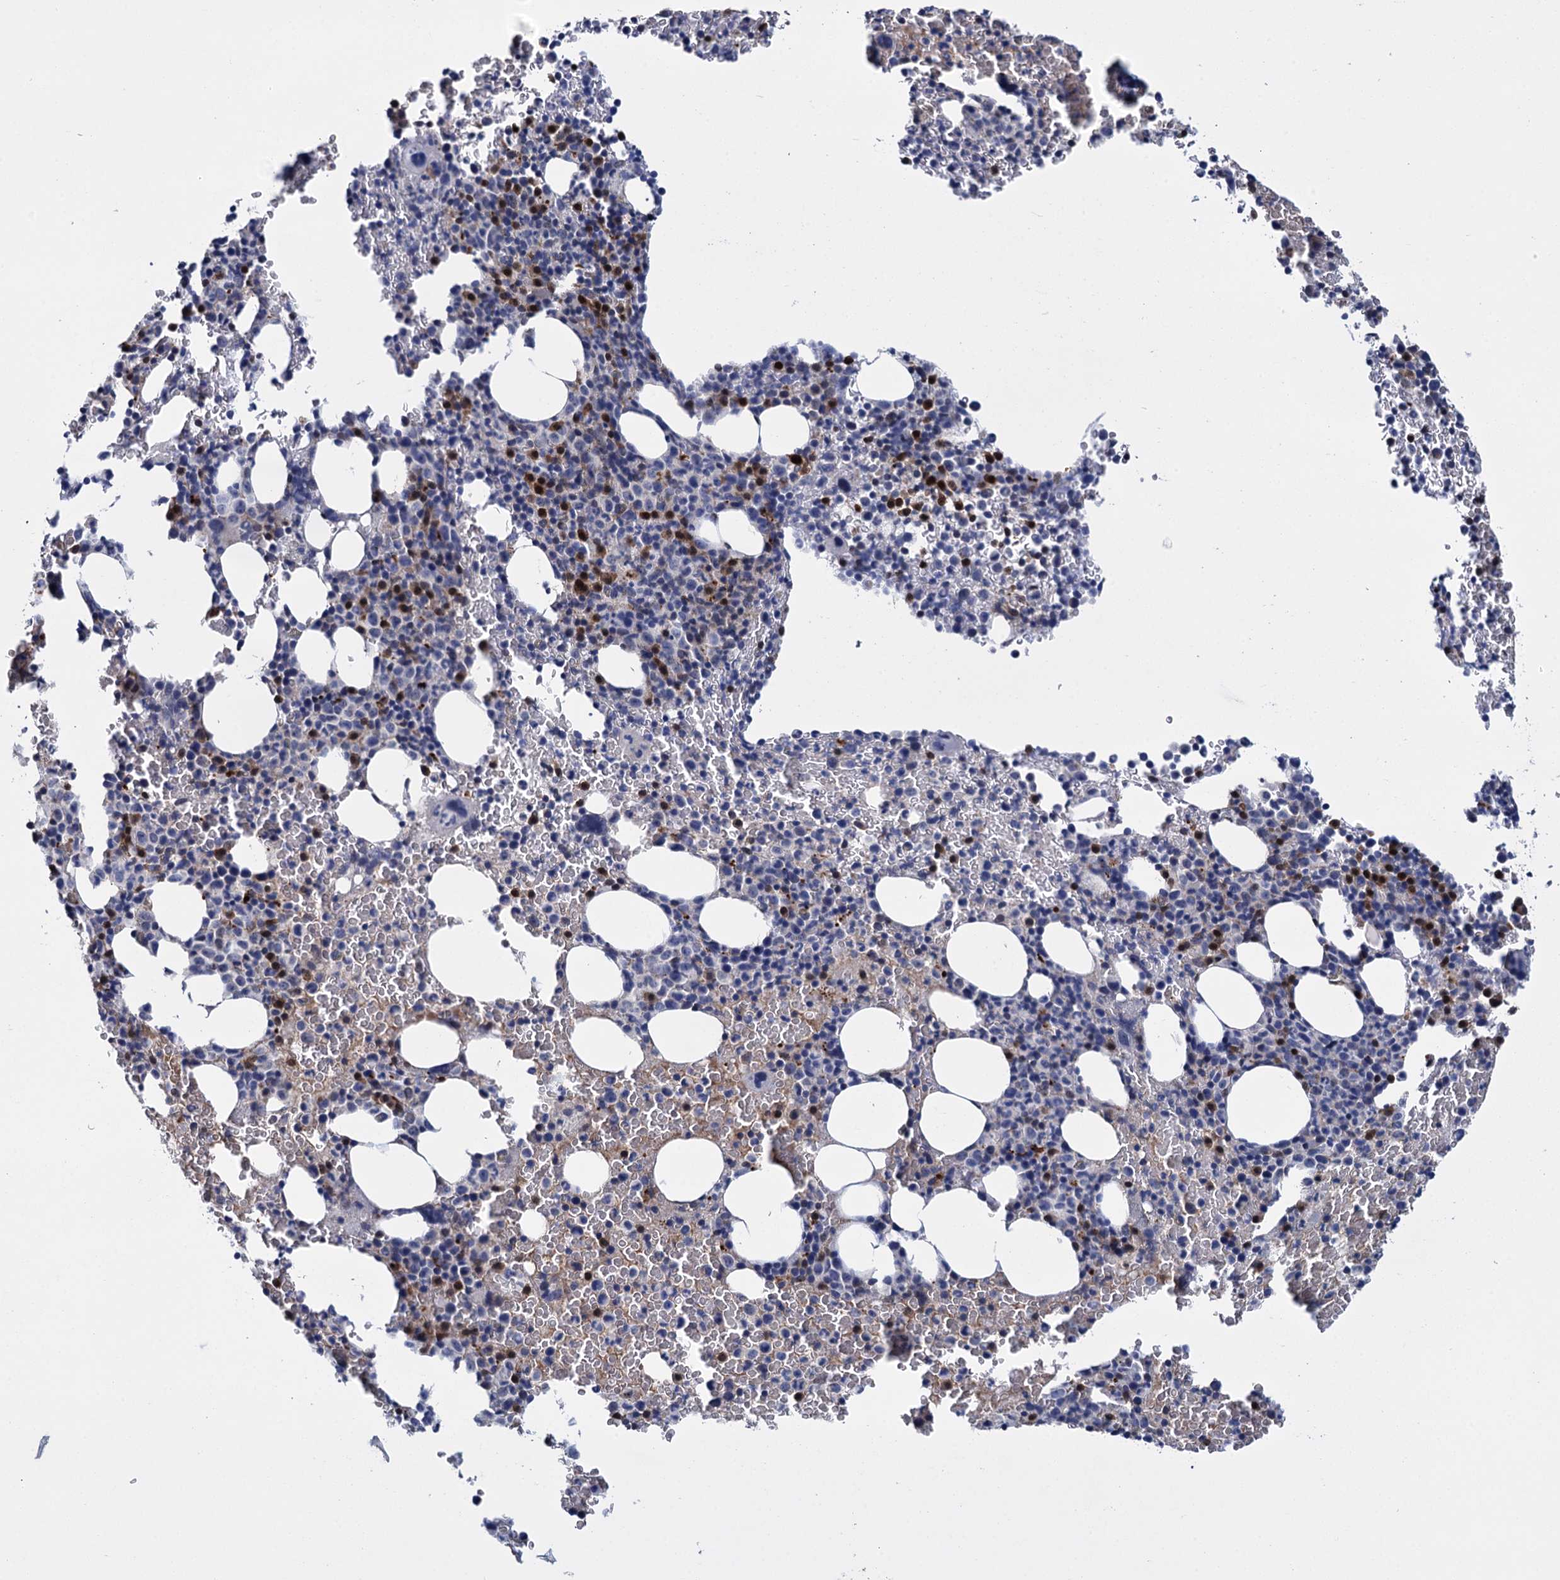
{"staining": {"intensity": "strong", "quantity": "<25%", "location": "cytoplasmic/membranous"}, "tissue": "bone marrow", "cell_type": "Hematopoietic cells", "image_type": "normal", "snomed": [{"axis": "morphology", "description": "Normal tissue, NOS"}, {"axis": "topography", "description": "Bone marrow"}], "caption": "Hematopoietic cells display strong cytoplasmic/membranous expression in approximately <25% of cells in normal bone marrow.", "gene": "GLO1", "patient": {"sex": "female", "age": 54}}